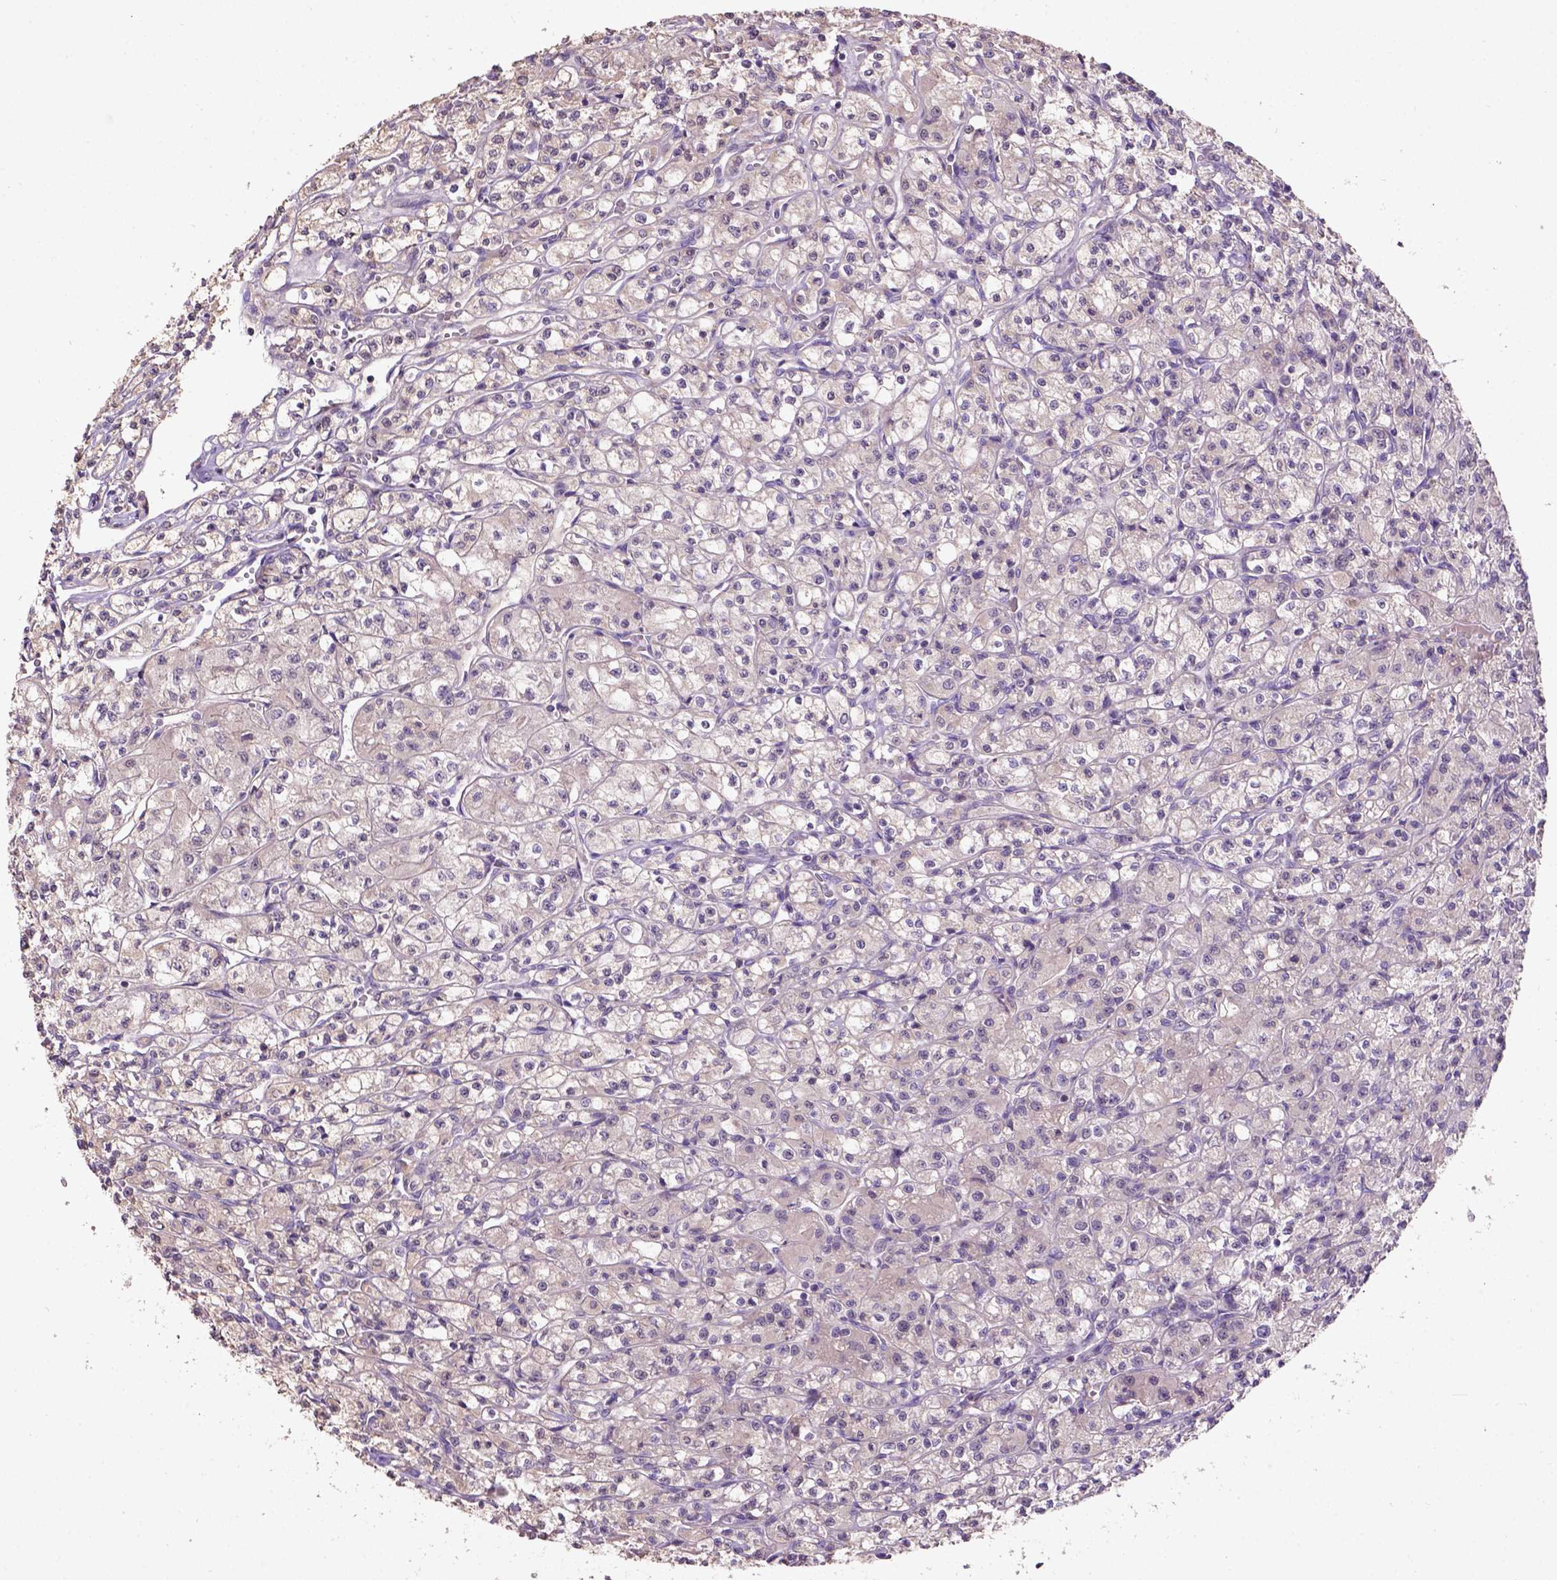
{"staining": {"intensity": "negative", "quantity": "none", "location": "none"}, "tissue": "renal cancer", "cell_type": "Tumor cells", "image_type": "cancer", "snomed": [{"axis": "morphology", "description": "Adenocarcinoma, NOS"}, {"axis": "topography", "description": "Kidney"}], "caption": "Immunohistochemistry (IHC) image of neoplastic tissue: adenocarcinoma (renal) stained with DAB (3,3'-diaminobenzidine) displays no significant protein staining in tumor cells.", "gene": "KBTBD8", "patient": {"sex": "female", "age": 70}}